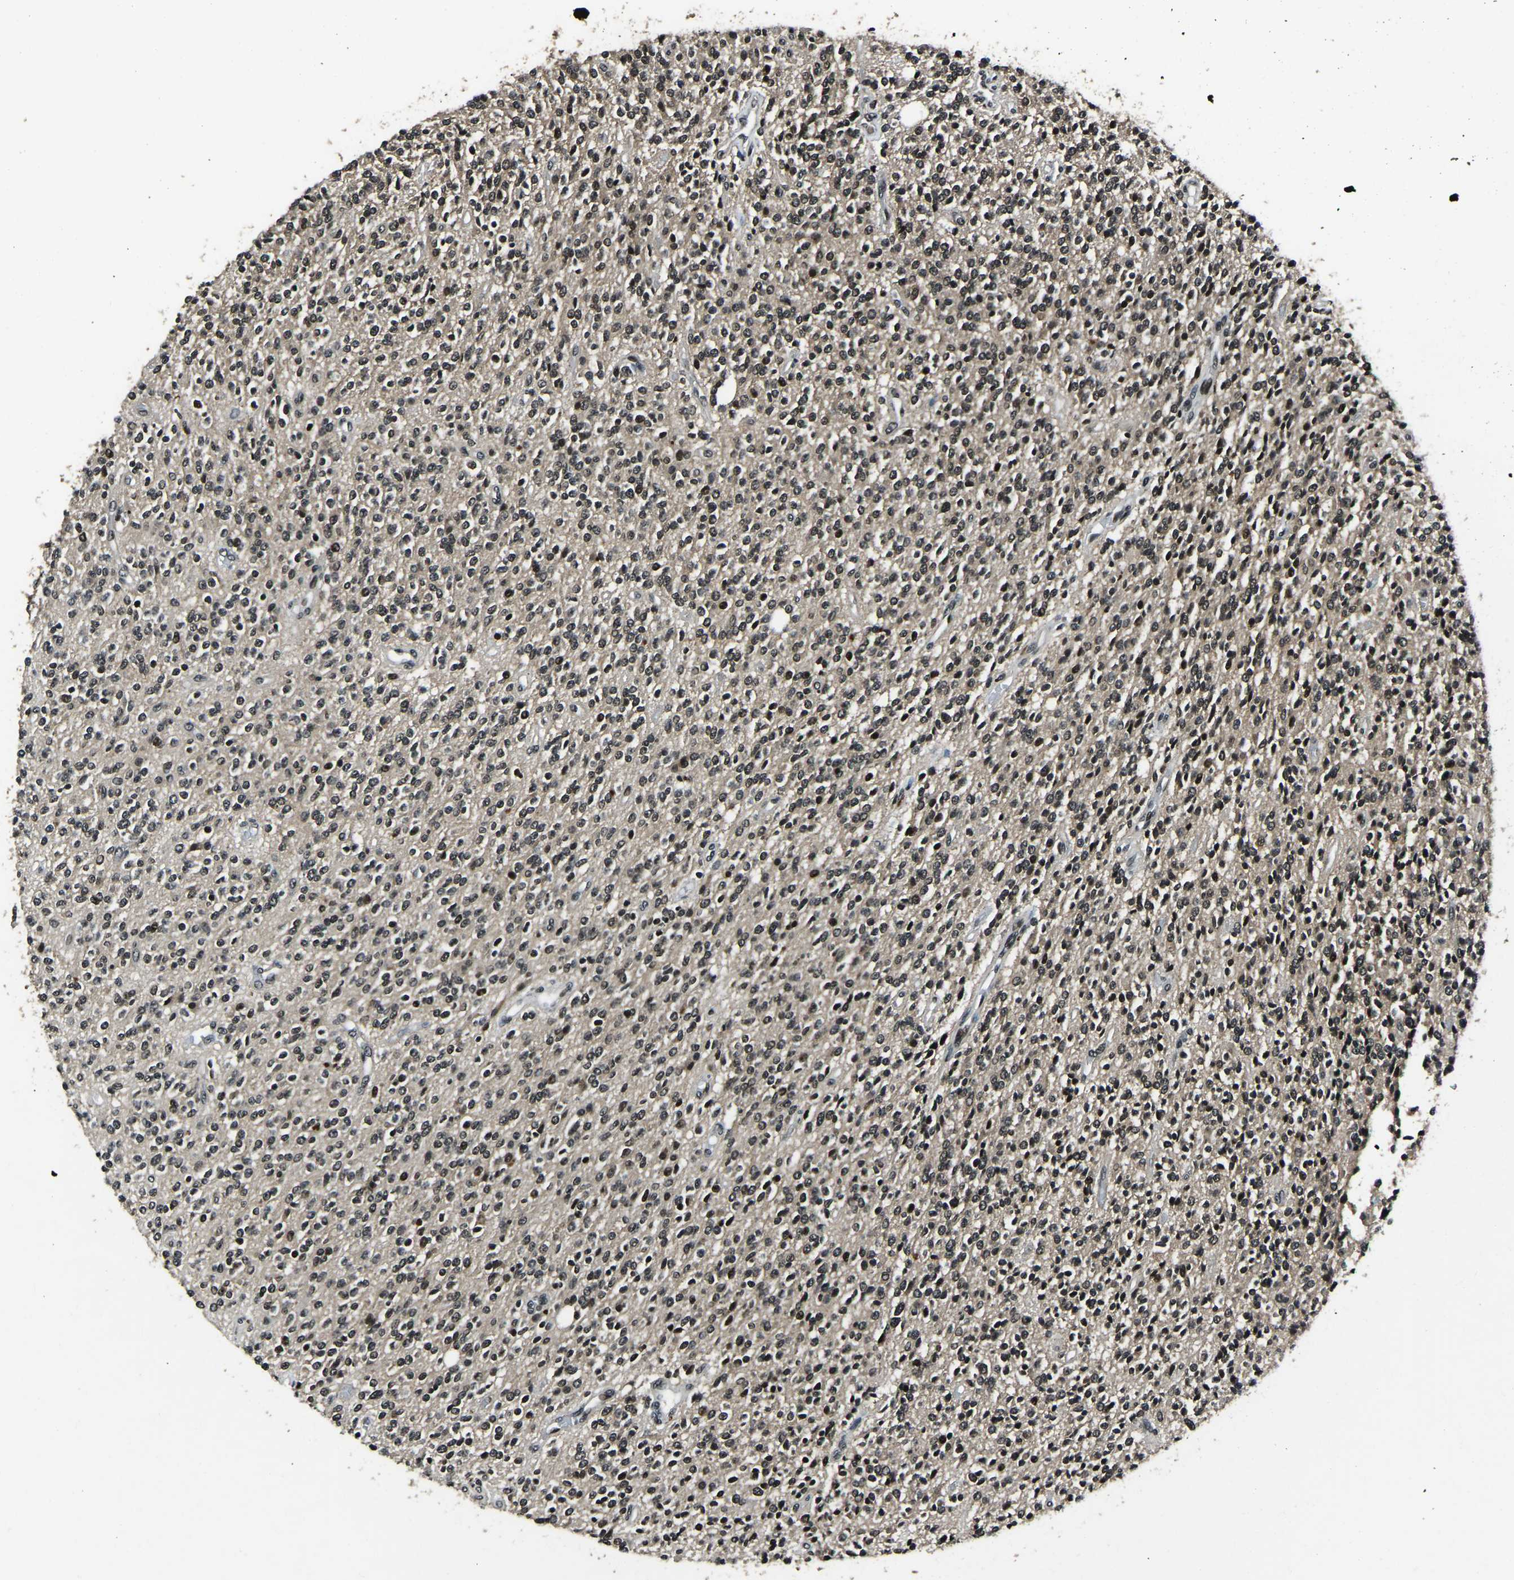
{"staining": {"intensity": "weak", "quantity": "25%-75%", "location": "nuclear"}, "tissue": "glioma", "cell_type": "Tumor cells", "image_type": "cancer", "snomed": [{"axis": "morphology", "description": "Glioma, malignant, High grade"}, {"axis": "topography", "description": "Brain"}], "caption": "Weak nuclear staining for a protein is present in approximately 25%-75% of tumor cells of glioma using IHC.", "gene": "ANKIB1", "patient": {"sex": "male", "age": 34}}